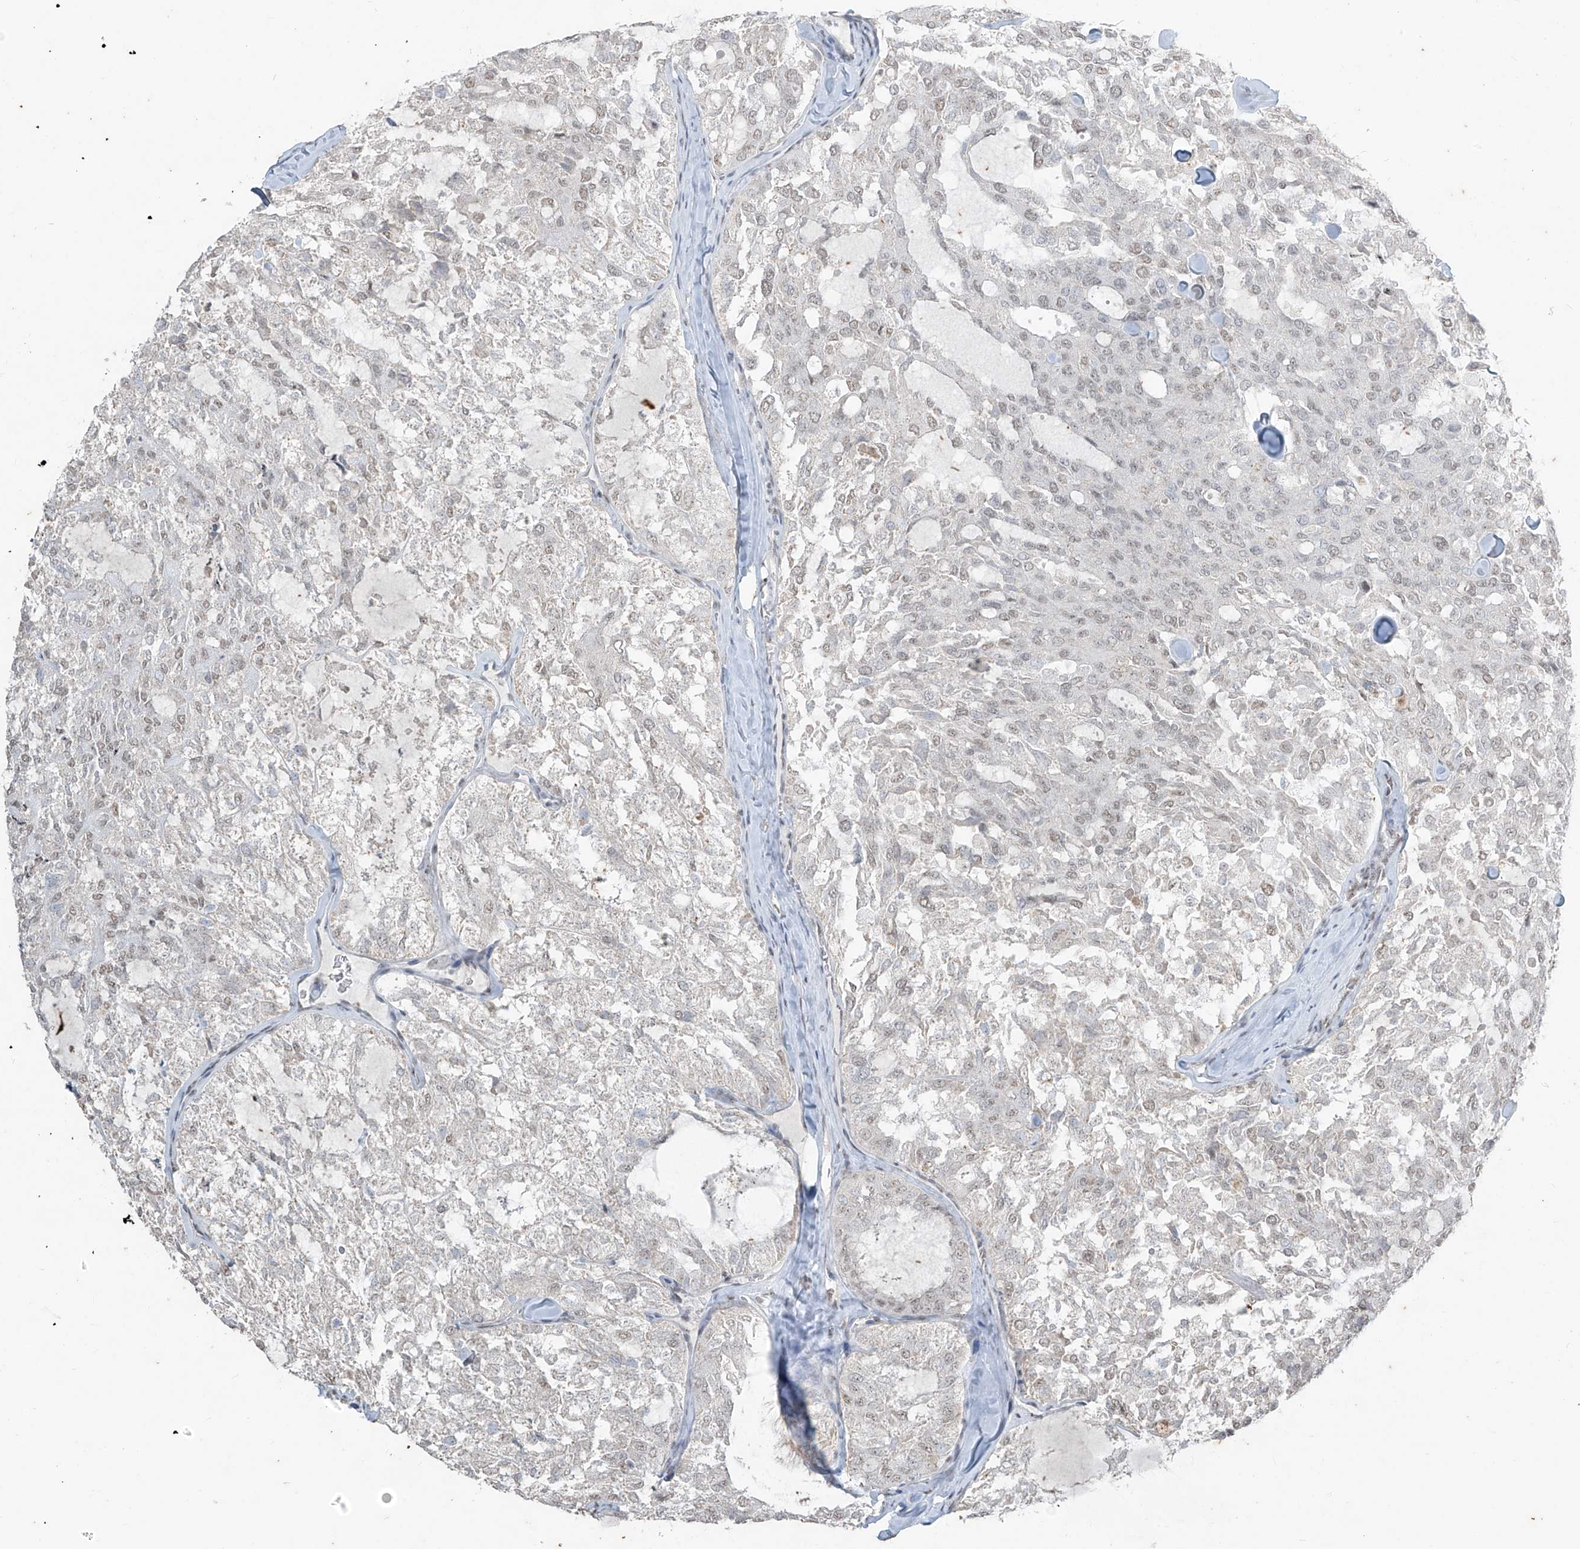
{"staining": {"intensity": "negative", "quantity": "none", "location": "none"}, "tissue": "thyroid cancer", "cell_type": "Tumor cells", "image_type": "cancer", "snomed": [{"axis": "morphology", "description": "Follicular adenoma carcinoma, NOS"}, {"axis": "topography", "description": "Thyroid gland"}], "caption": "A high-resolution histopathology image shows IHC staining of thyroid follicular adenoma carcinoma, which demonstrates no significant positivity in tumor cells.", "gene": "TFEC", "patient": {"sex": "male", "age": 75}}